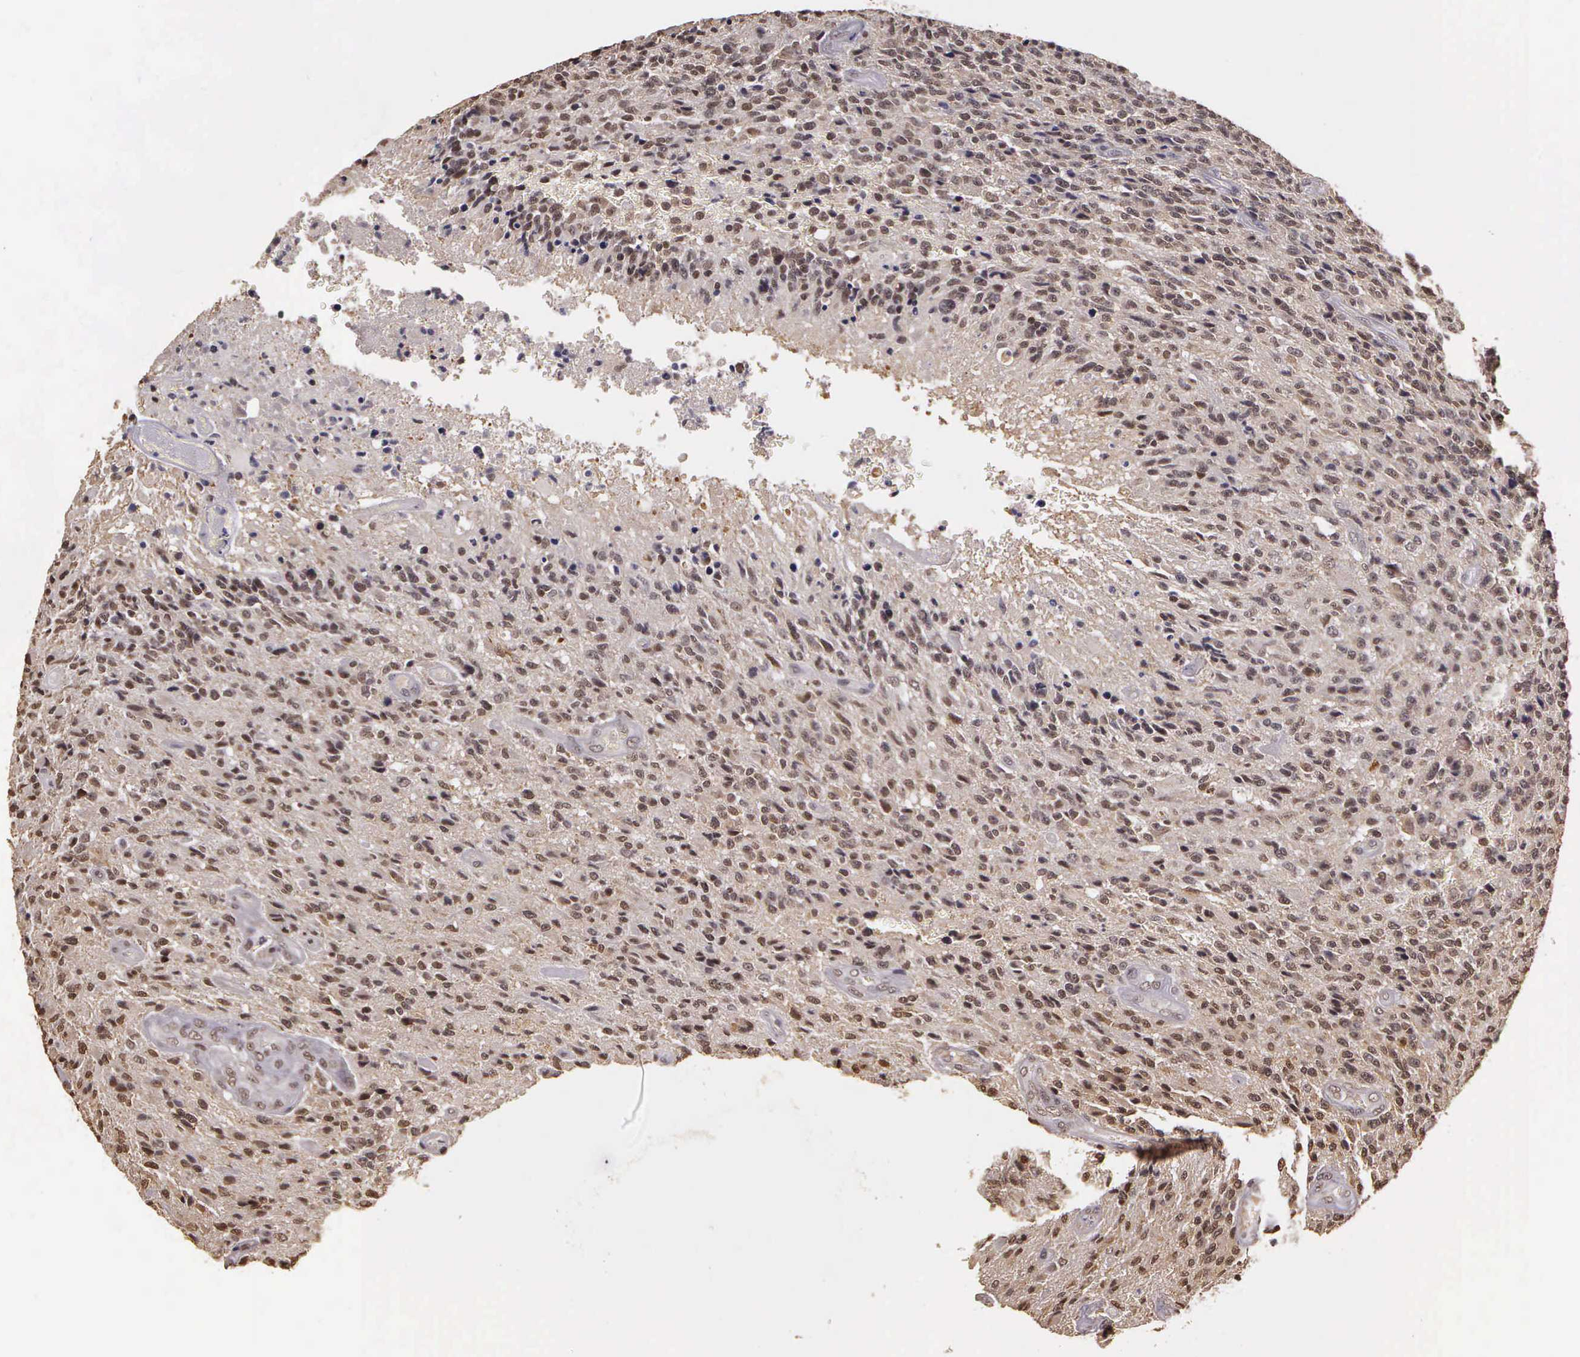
{"staining": {"intensity": "weak", "quantity": ">75%", "location": "nuclear"}, "tissue": "glioma", "cell_type": "Tumor cells", "image_type": "cancer", "snomed": [{"axis": "morphology", "description": "Glioma, malignant, High grade"}, {"axis": "topography", "description": "Brain"}], "caption": "Malignant high-grade glioma stained with immunohistochemistry shows weak nuclear positivity in about >75% of tumor cells.", "gene": "ARMCX5", "patient": {"sex": "male", "age": 36}}